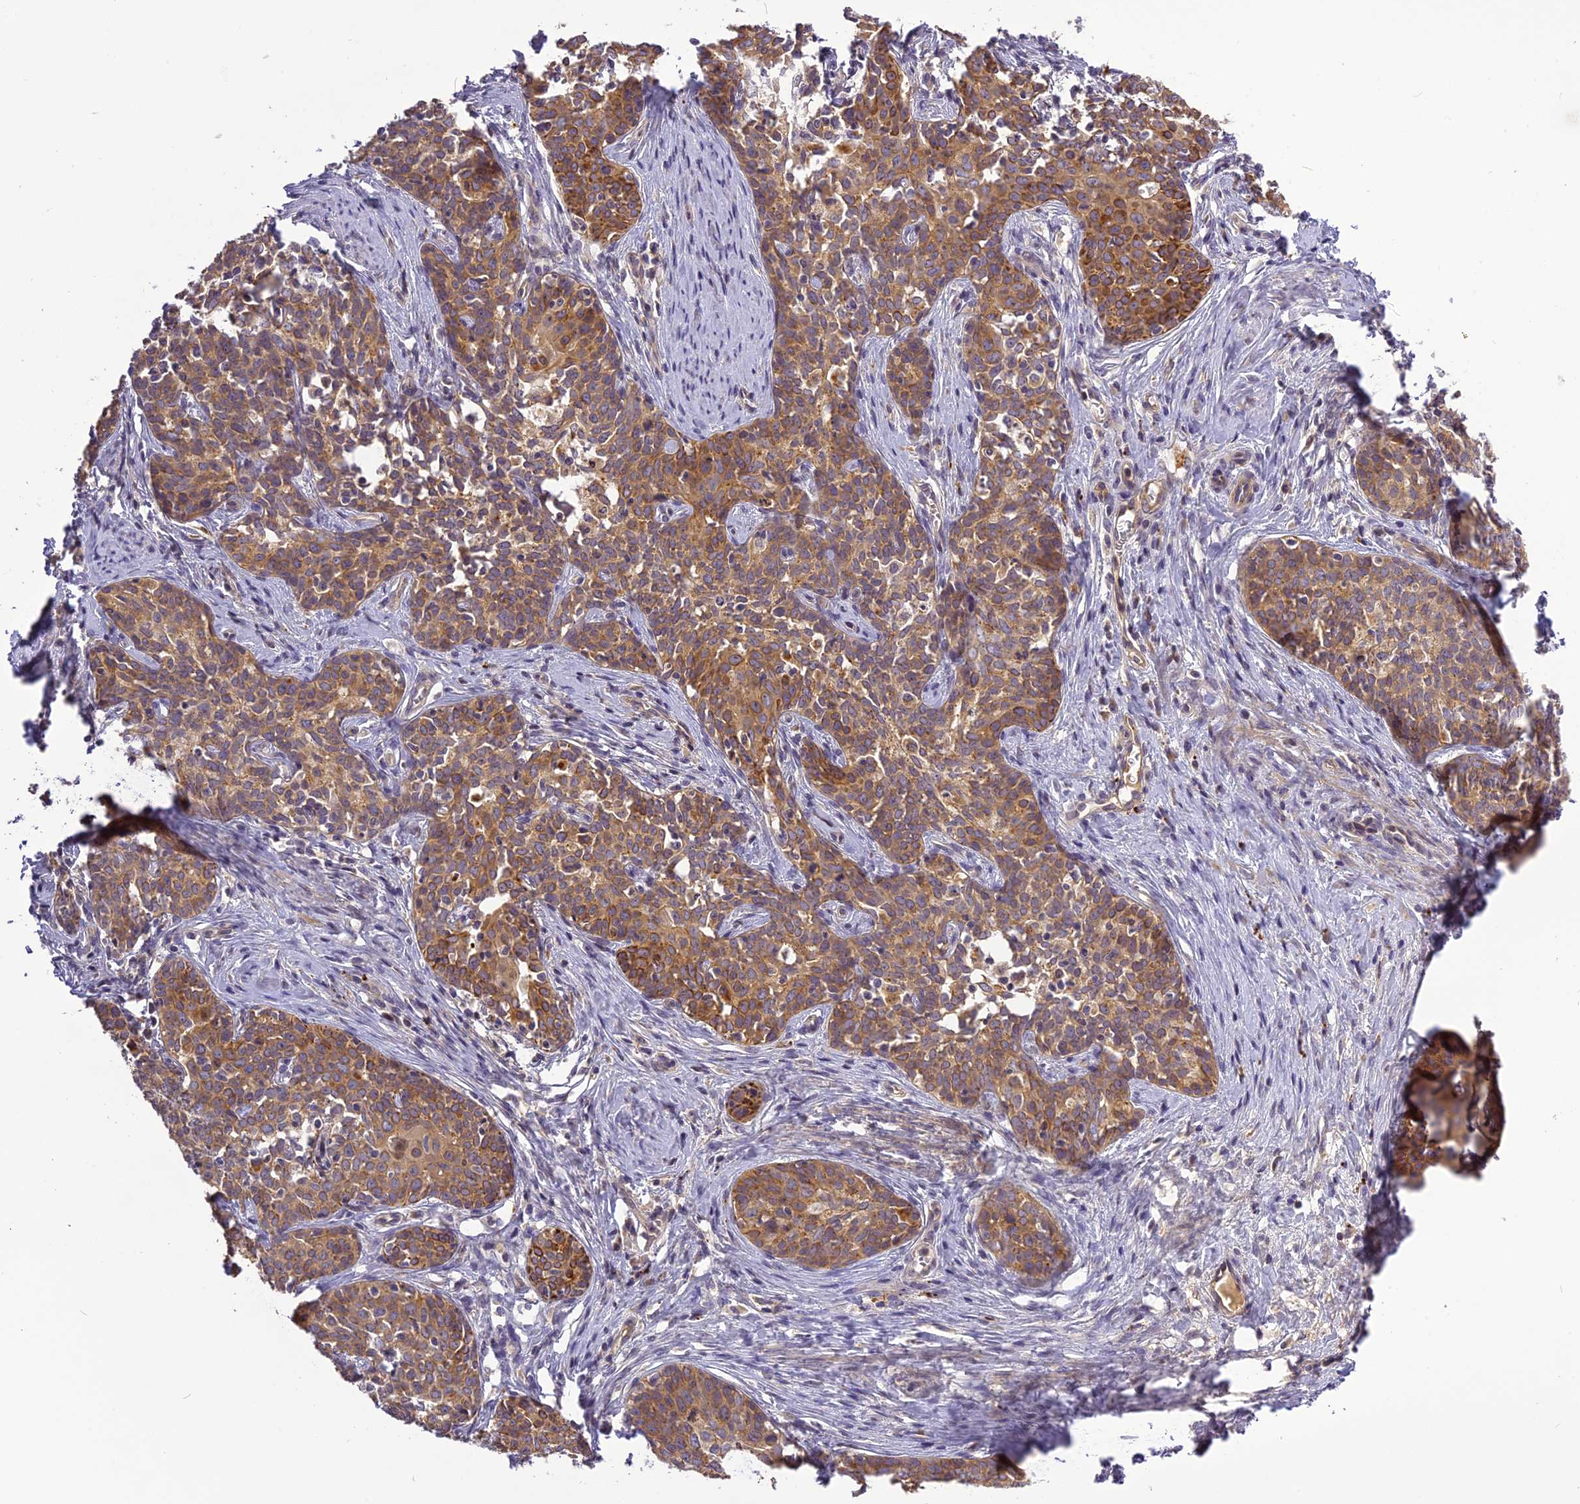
{"staining": {"intensity": "moderate", "quantity": ">75%", "location": "cytoplasmic/membranous"}, "tissue": "cervical cancer", "cell_type": "Tumor cells", "image_type": "cancer", "snomed": [{"axis": "morphology", "description": "Squamous cell carcinoma, NOS"}, {"axis": "topography", "description": "Cervix"}], "caption": "This is an image of IHC staining of squamous cell carcinoma (cervical), which shows moderate positivity in the cytoplasmic/membranous of tumor cells.", "gene": "FNIP2", "patient": {"sex": "female", "age": 52}}